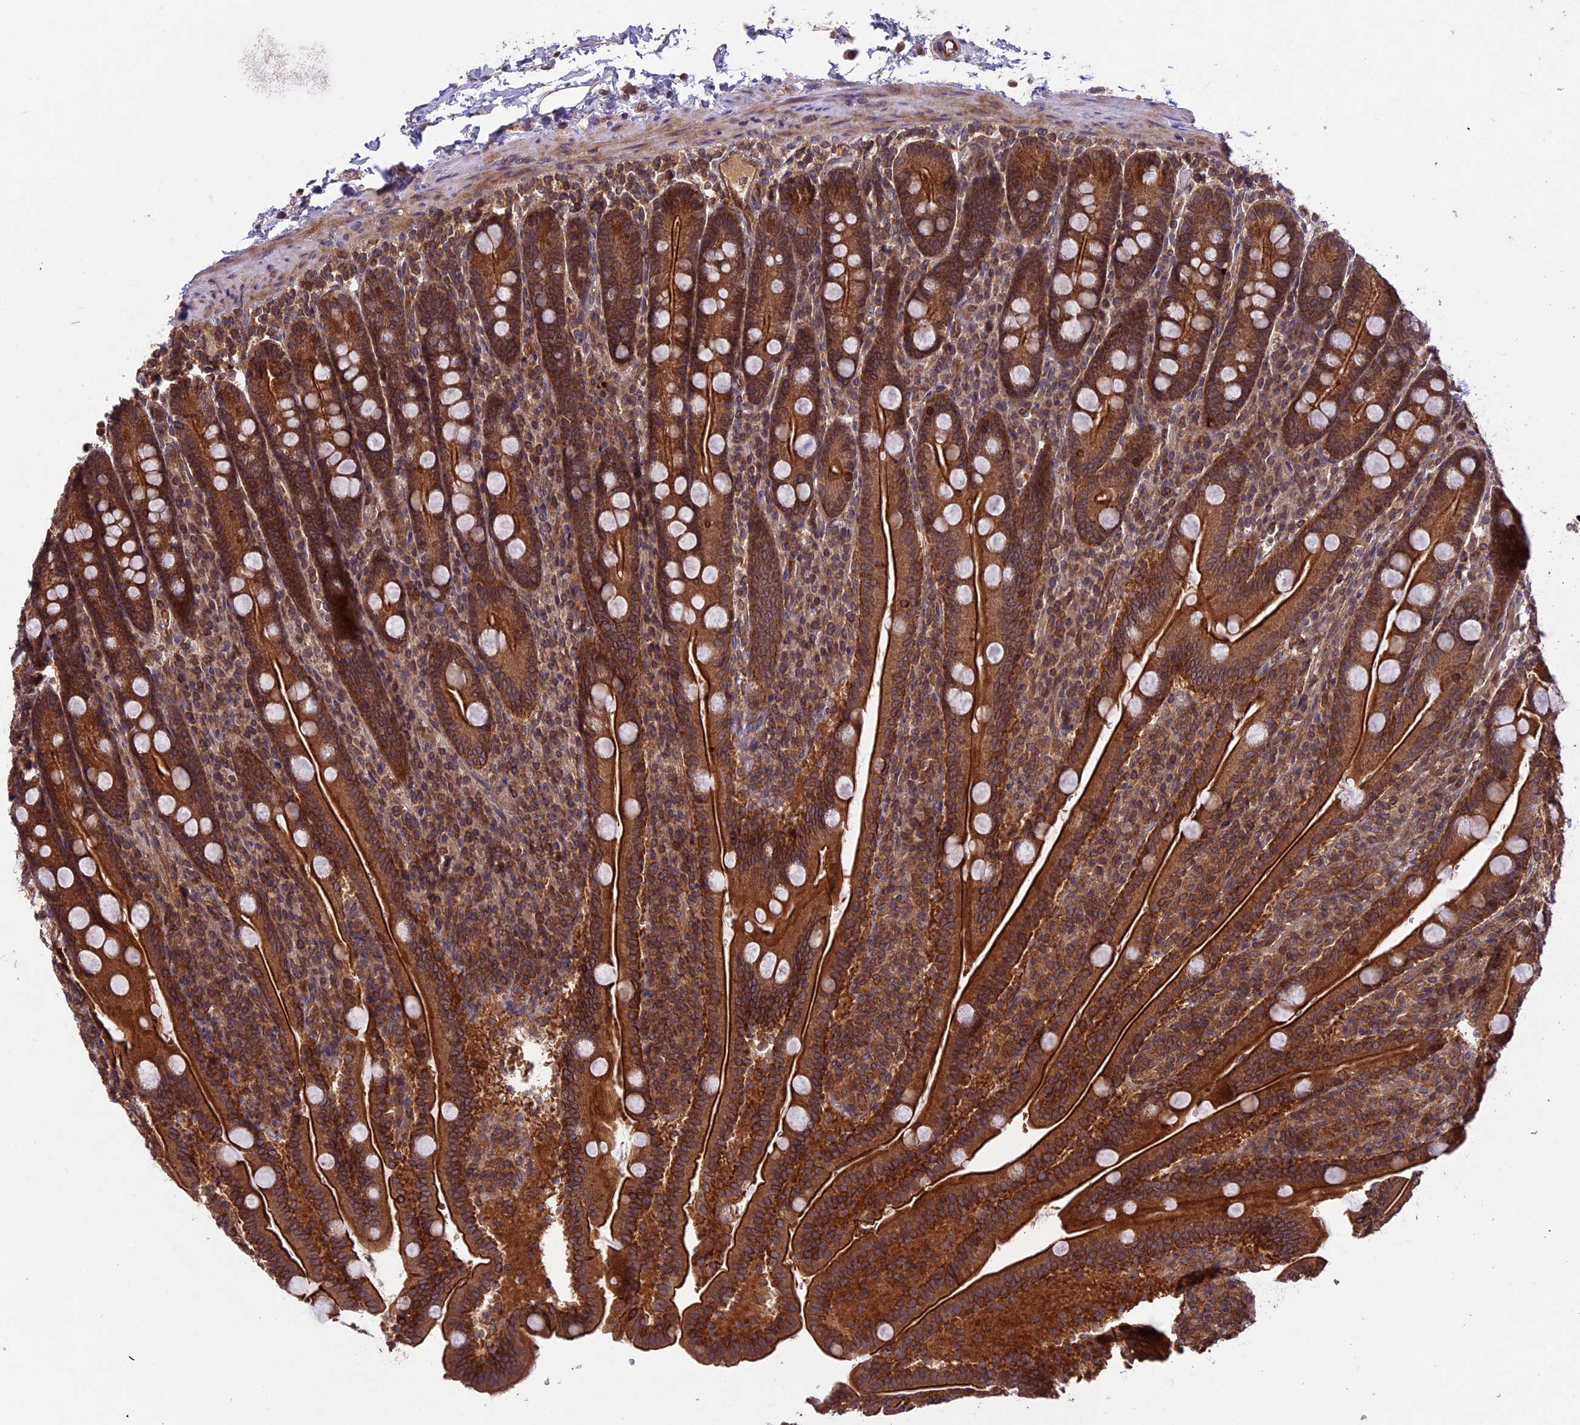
{"staining": {"intensity": "strong", "quantity": ">75%", "location": "cytoplasmic/membranous,nuclear"}, "tissue": "duodenum", "cell_type": "Glandular cells", "image_type": "normal", "snomed": [{"axis": "morphology", "description": "Normal tissue, NOS"}, {"axis": "topography", "description": "Duodenum"}], "caption": "Glandular cells exhibit strong cytoplasmic/membranous,nuclear positivity in approximately >75% of cells in normal duodenum. (Stains: DAB in brown, nuclei in blue, Microscopy: brightfield microscopy at high magnification).", "gene": "CCDC125", "patient": {"sex": "male", "age": 35}}